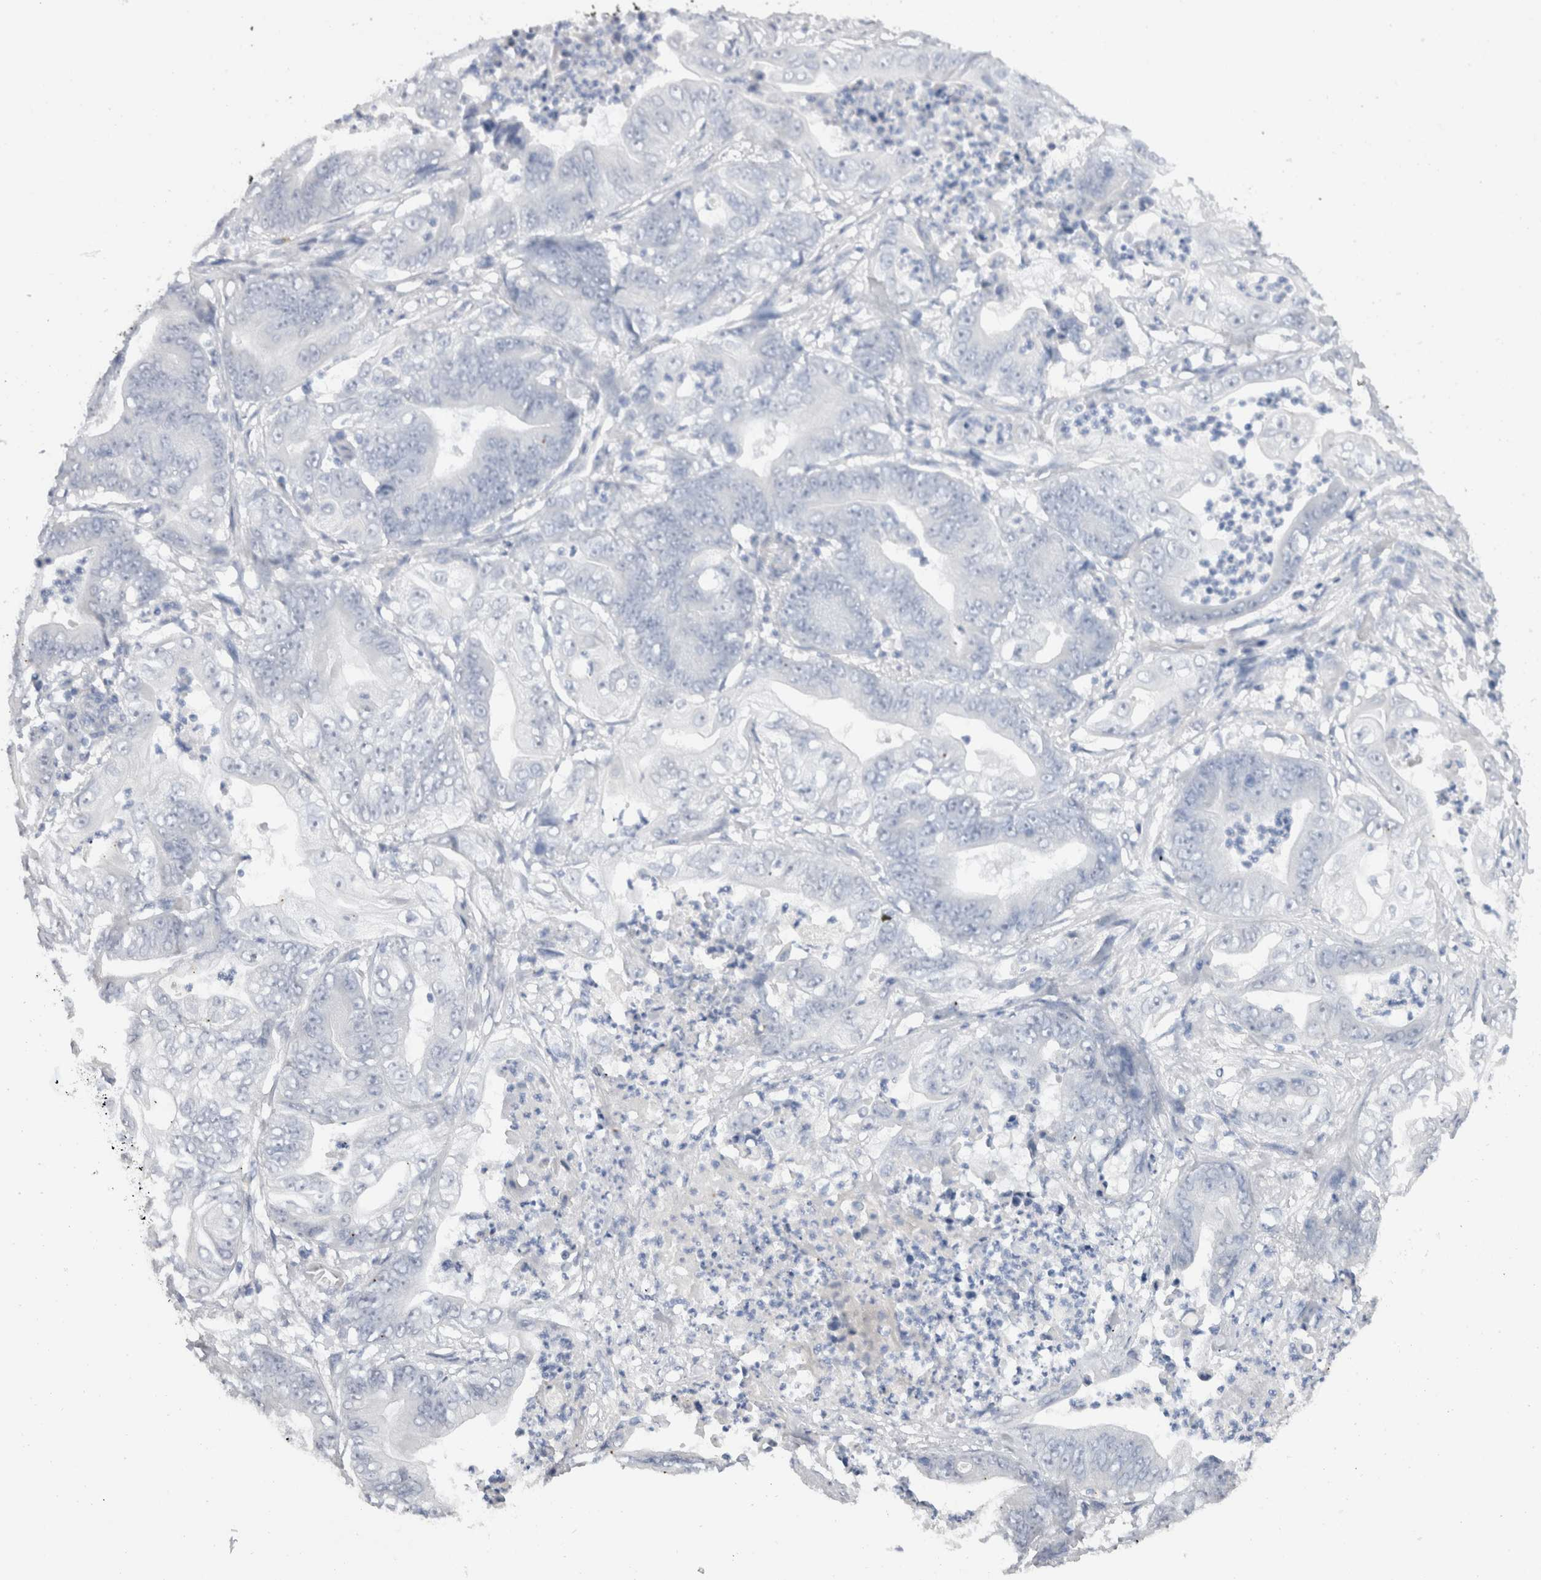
{"staining": {"intensity": "negative", "quantity": "none", "location": "none"}, "tissue": "stomach cancer", "cell_type": "Tumor cells", "image_type": "cancer", "snomed": [{"axis": "morphology", "description": "Adenocarcinoma, NOS"}, {"axis": "topography", "description": "Stomach"}], "caption": "Photomicrograph shows no protein positivity in tumor cells of adenocarcinoma (stomach) tissue.", "gene": "C9orf50", "patient": {"sex": "female", "age": 73}}